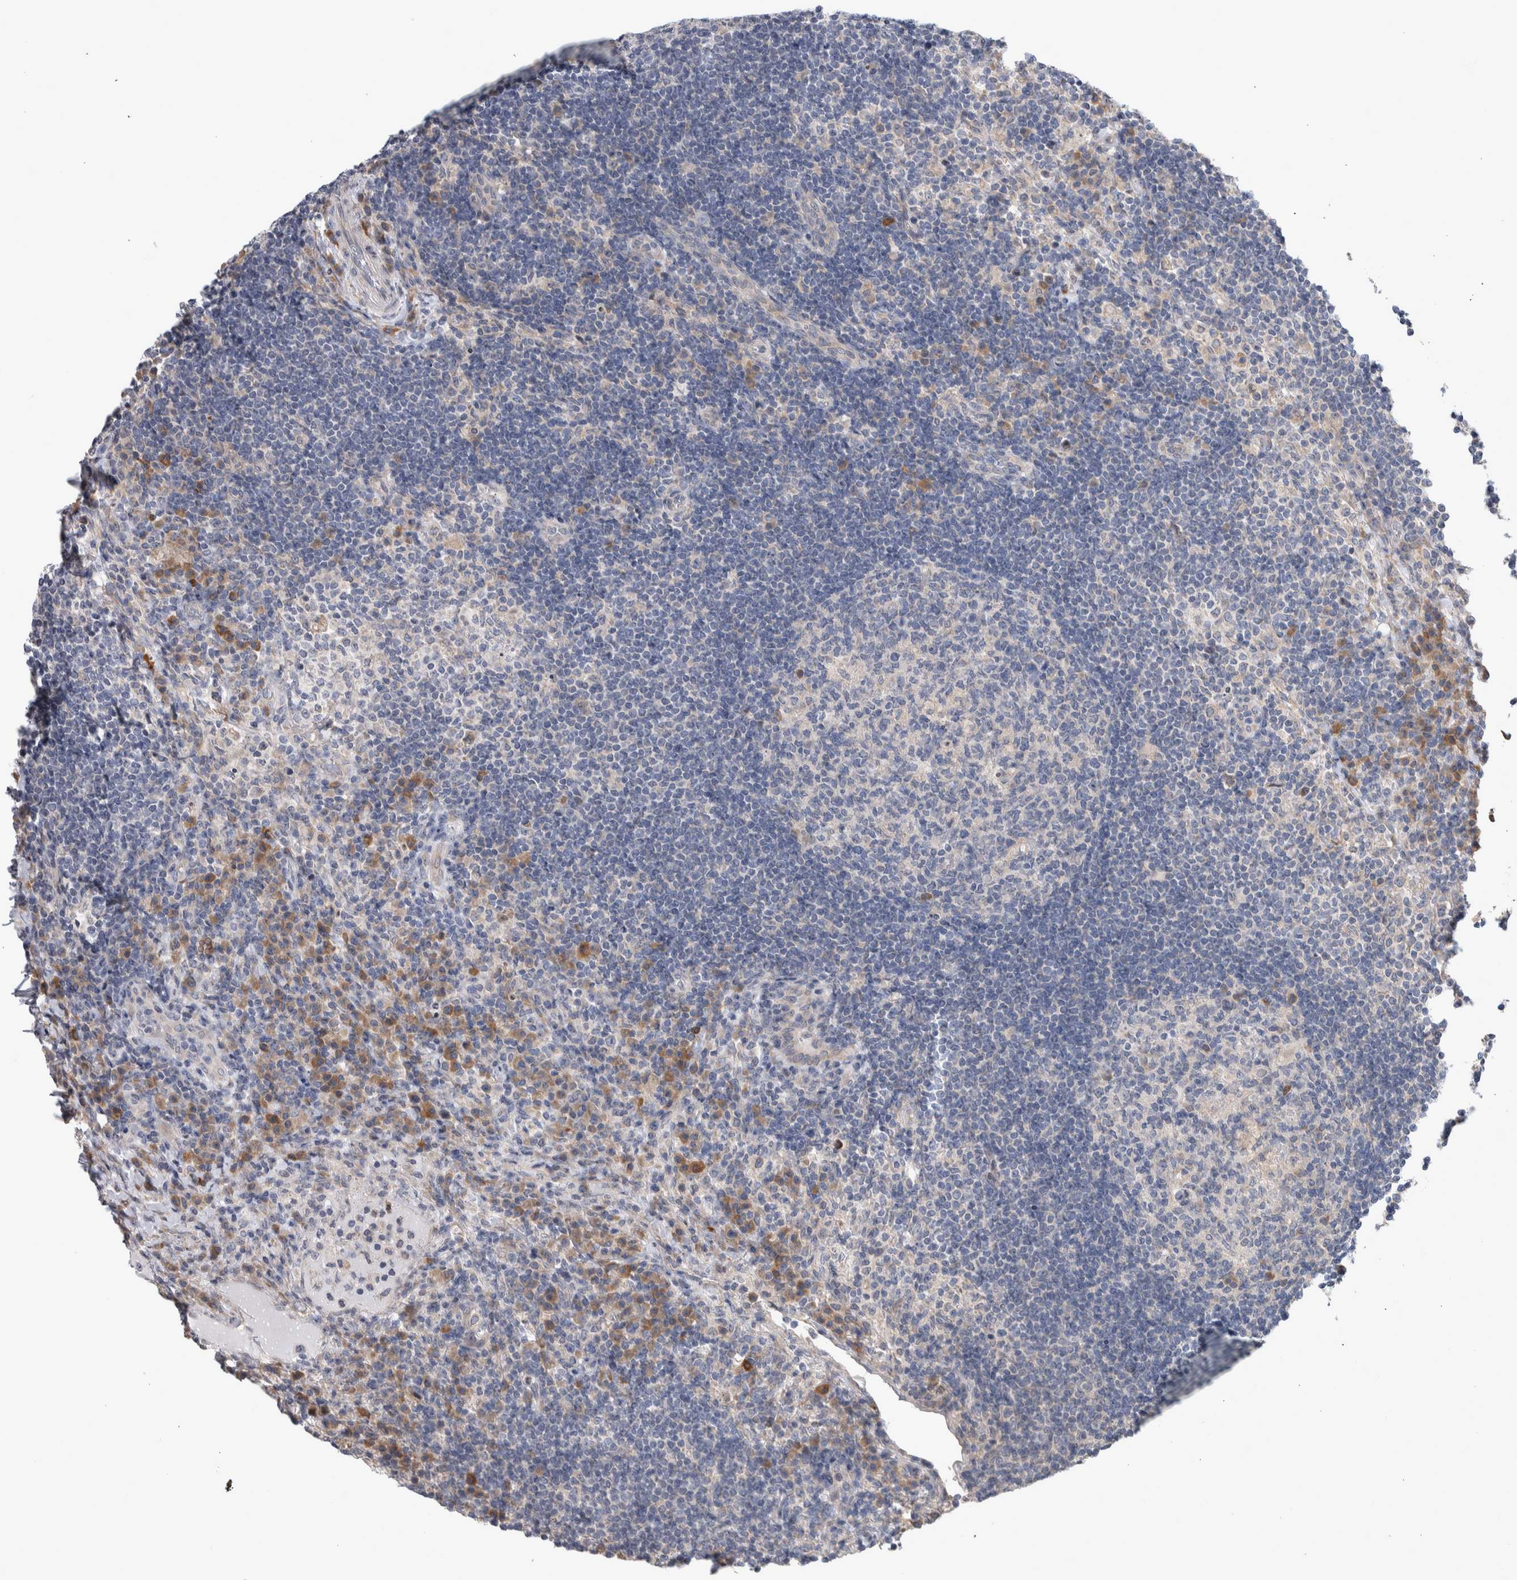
{"staining": {"intensity": "negative", "quantity": "none", "location": "none"}, "tissue": "lymph node", "cell_type": "Germinal center cells", "image_type": "normal", "snomed": [{"axis": "morphology", "description": "Normal tissue, NOS"}, {"axis": "topography", "description": "Lymph node"}], "caption": "Immunohistochemical staining of benign human lymph node displays no significant expression in germinal center cells.", "gene": "IBTK", "patient": {"sex": "female", "age": 53}}